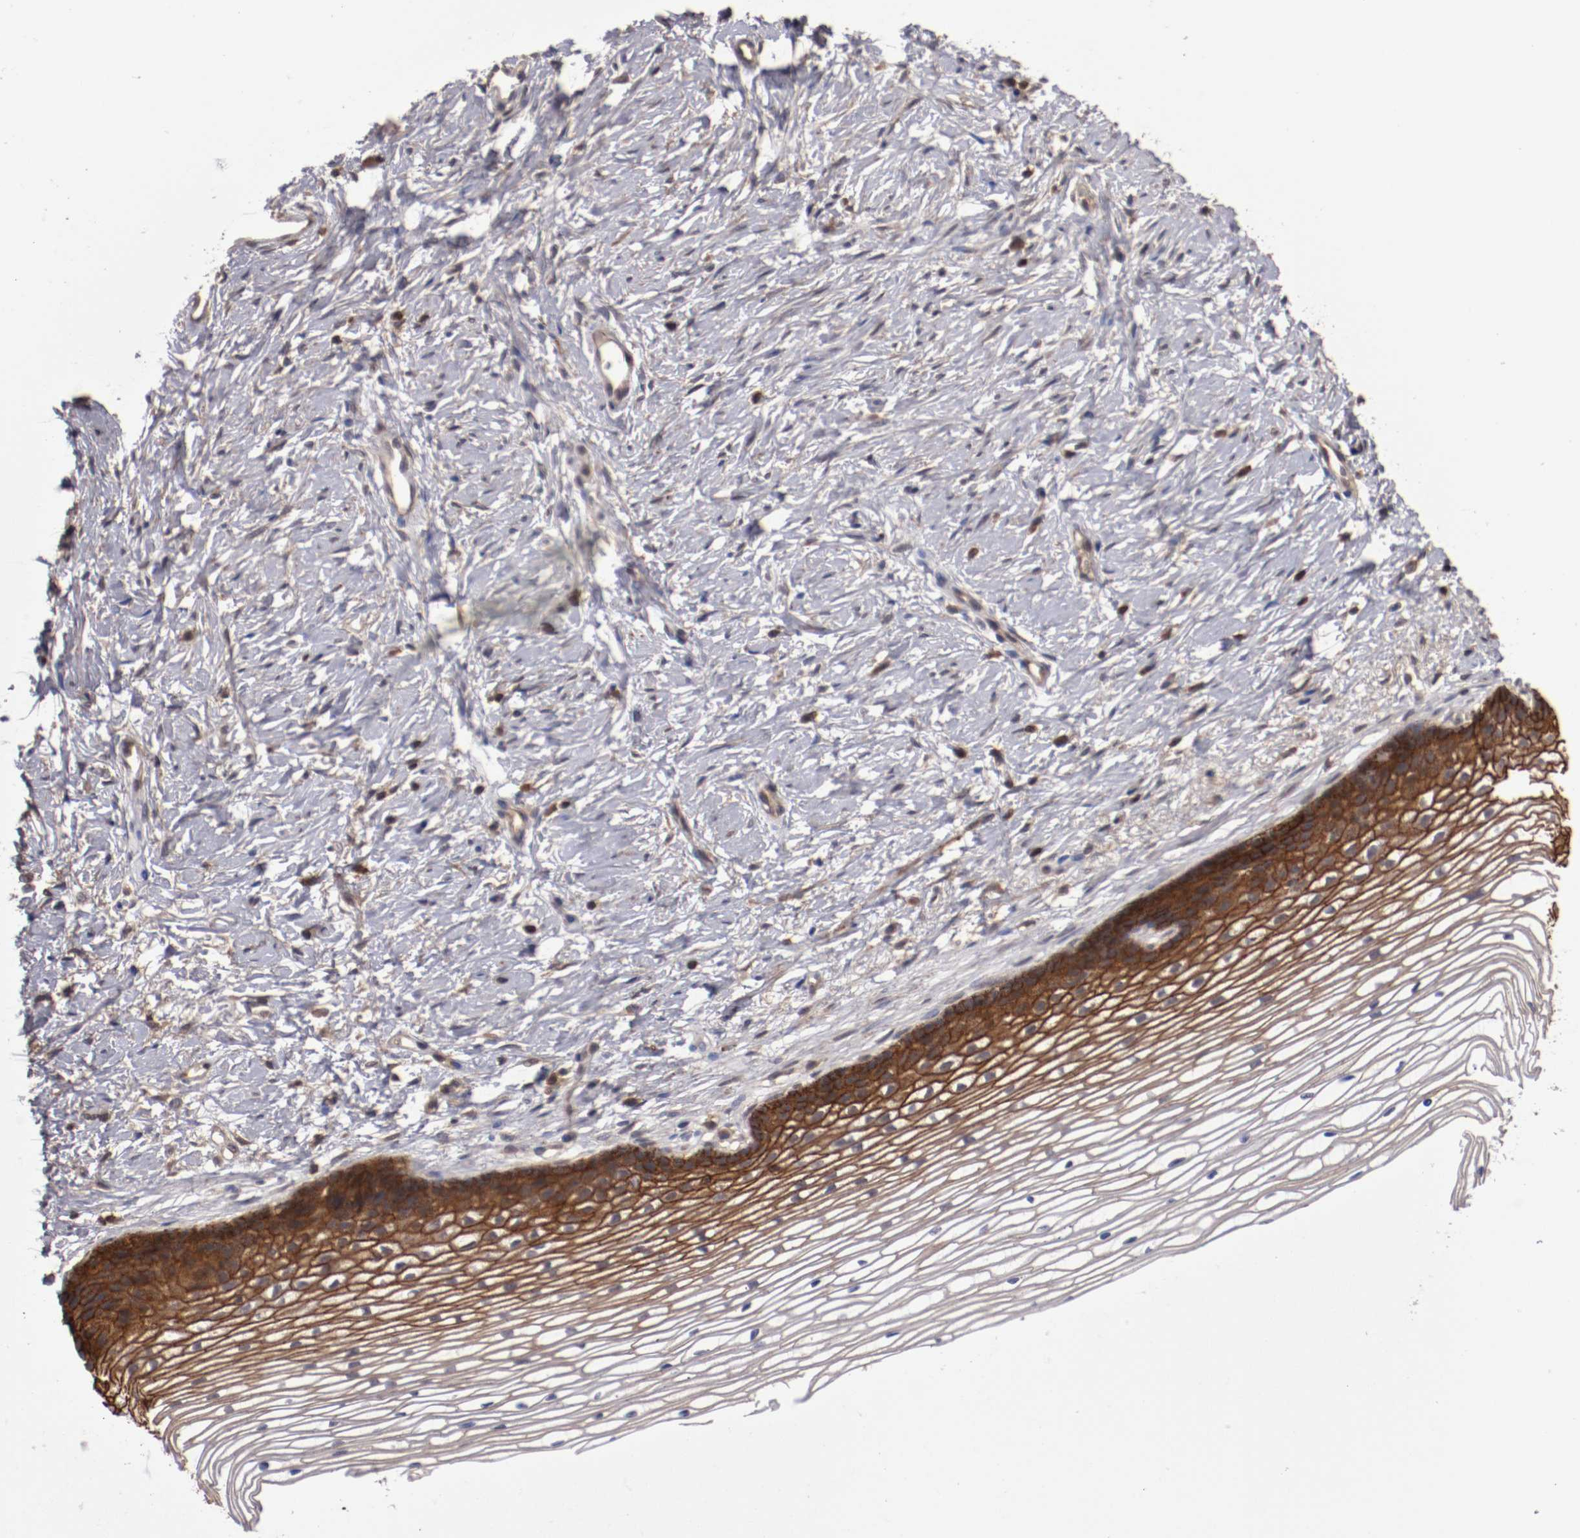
{"staining": {"intensity": "moderate", "quantity": ">75%", "location": "cytoplasmic/membranous"}, "tissue": "cervix", "cell_type": "Glandular cells", "image_type": "normal", "snomed": [{"axis": "morphology", "description": "Normal tissue, NOS"}, {"axis": "topography", "description": "Cervix"}], "caption": "High-magnification brightfield microscopy of benign cervix stained with DAB (3,3'-diaminobenzidine) (brown) and counterstained with hematoxylin (blue). glandular cells exhibit moderate cytoplasmic/membranous positivity is present in approximately>75% of cells. (IHC, brightfield microscopy, high magnification).", "gene": "RPS6KA6", "patient": {"sex": "female", "age": 77}}